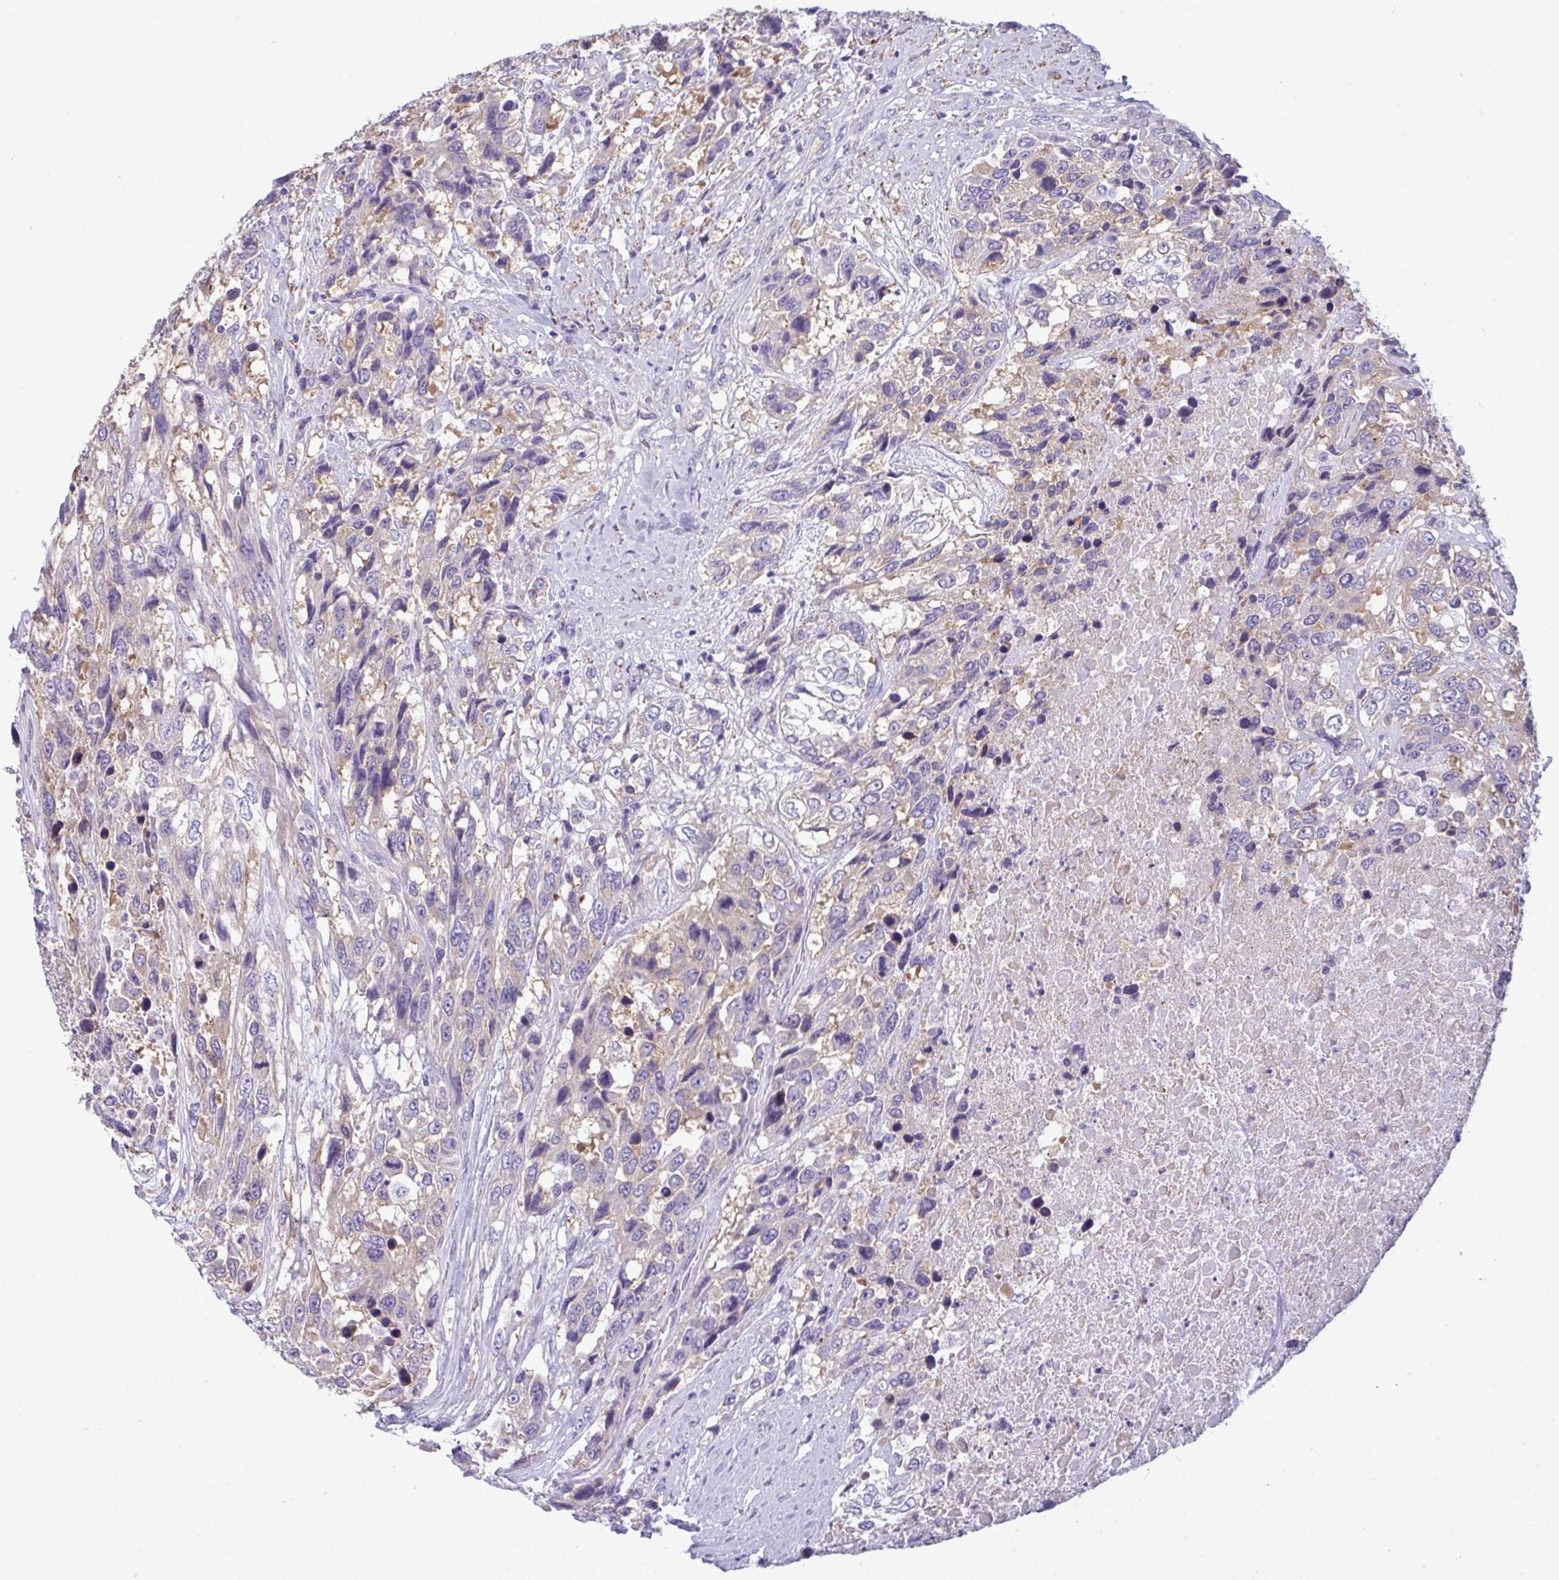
{"staining": {"intensity": "negative", "quantity": "none", "location": "none"}, "tissue": "urothelial cancer", "cell_type": "Tumor cells", "image_type": "cancer", "snomed": [{"axis": "morphology", "description": "Urothelial carcinoma, High grade"}, {"axis": "topography", "description": "Urinary bladder"}], "caption": "Tumor cells show no significant protein expression in urothelial cancer.", "gene": "MYH10", "patient": {"sex": "female", "age": 70}}